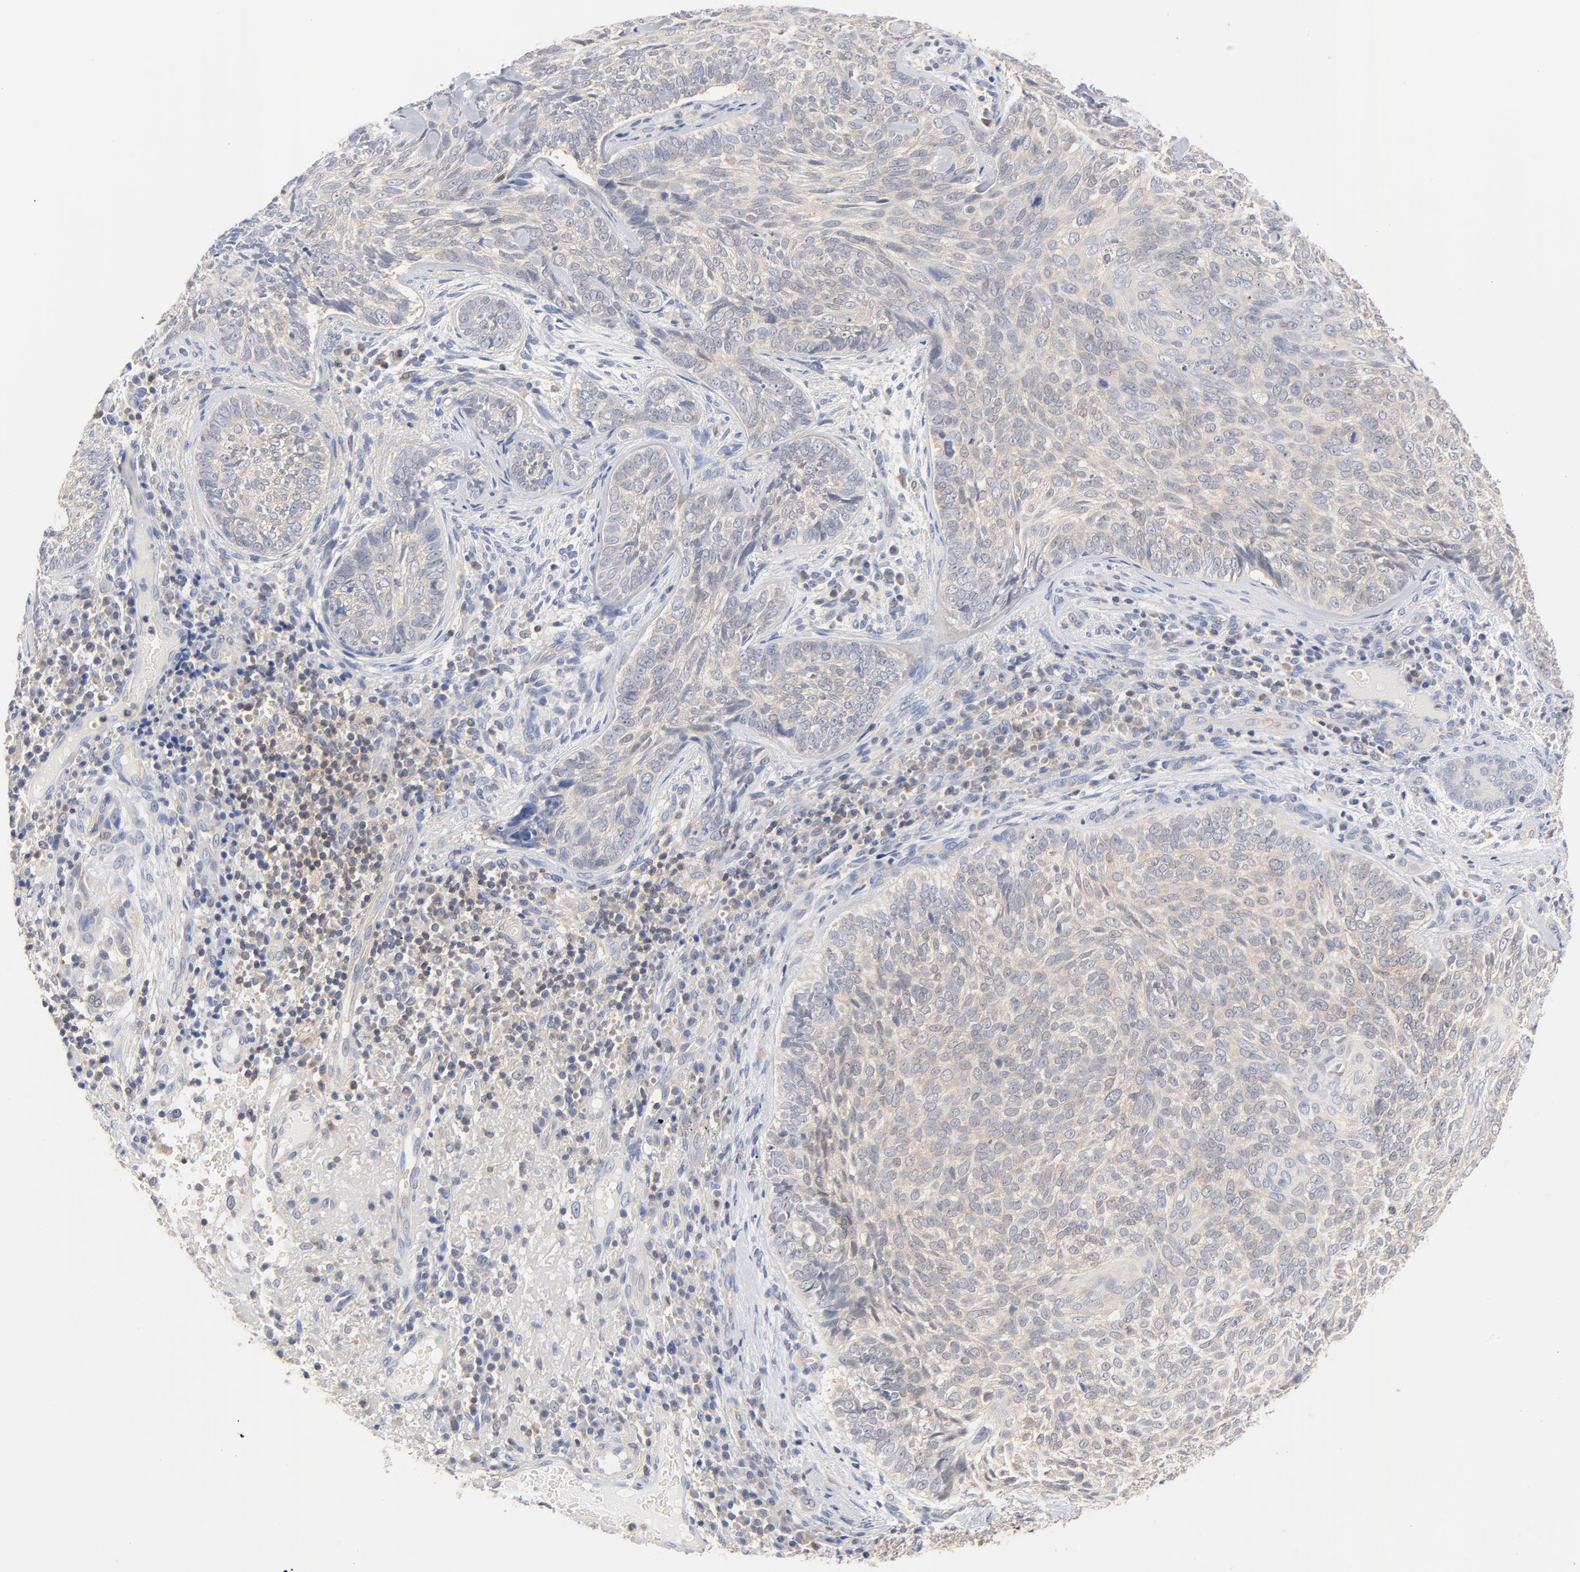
{"staining": {"intensity": "weak", "quantity": ">75%", "location": "cytoplasmic/membranous"}, "tissue": "skin cancer", "cell_type": "Tumor cells", "image_type": "cancer", "snomed": [{"axis": "morphology", "description": "Basal cell carcinoma"}, {"axis": "topography", "description": "Skin"}], "caption": "Protein expression analysis of skin cancer (basal cell carcinoma) reveals weak cytoplasmic/membranous expression in about >75% of tumor cells.", "gene": "CAB39L", "patient": {"sex": "male", "age": 72}}